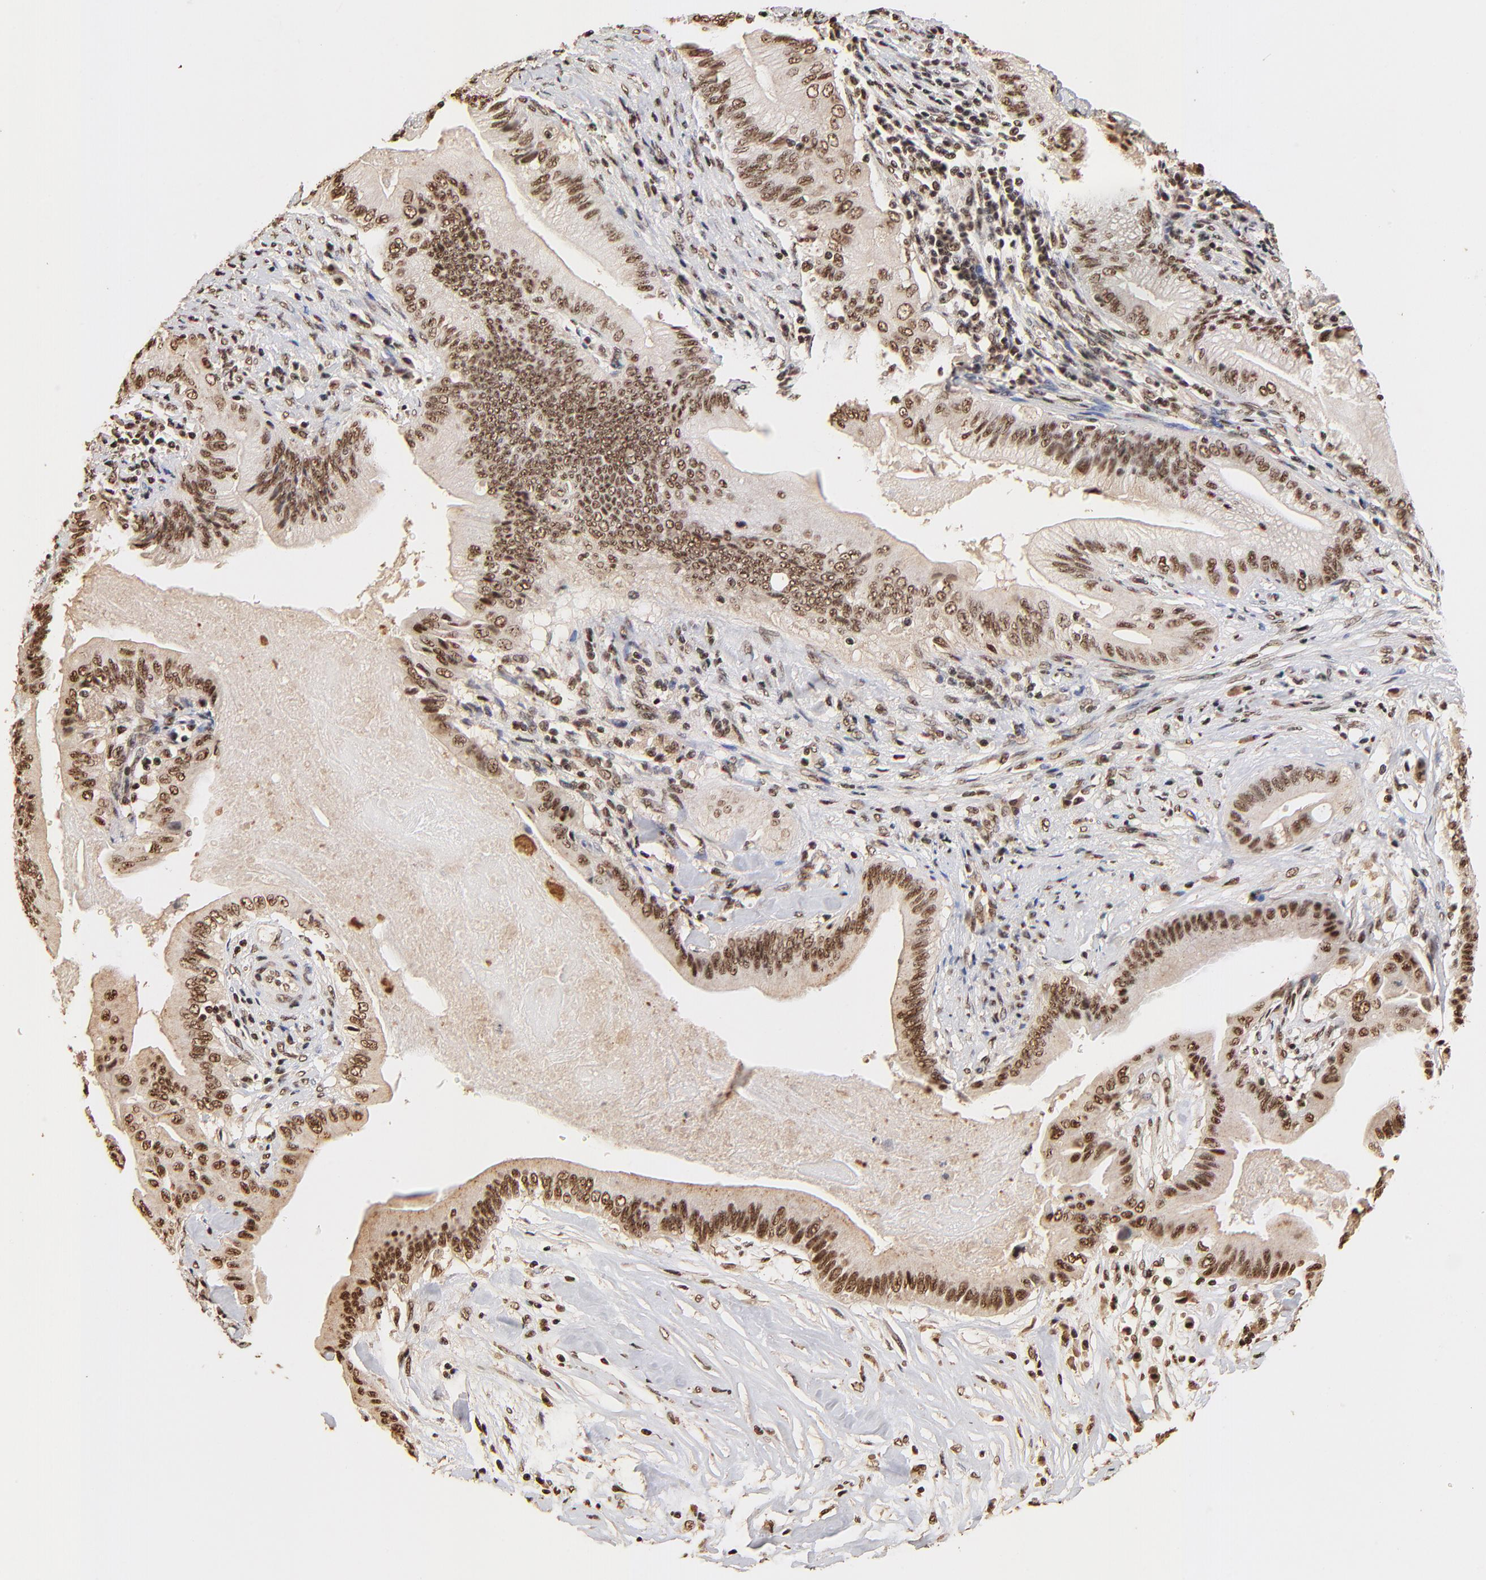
{"staining": {"intensity": "moderate", "quantity": ">75%", "location": "cytoplasmic/membranous,nuclear"}, "tissue": "liver cancer", "cell_type": "Tumor cells", "image_type": "cancer", "snomed": [{"axis": "morphology", "description": "Cholangiocarcinoma"}, {"axis": "topography", "description": "Liver"}], "caption": "Liver cancer (cholangiocarcinoma) stained with DAB immunohistochemistry shows medium levels of moderate cytoplasmic/membranous and nuclear positivity in approximately >75% of tumor cells.", "gene": "MED12", "patient": {"sex": "male", "age": 58}}